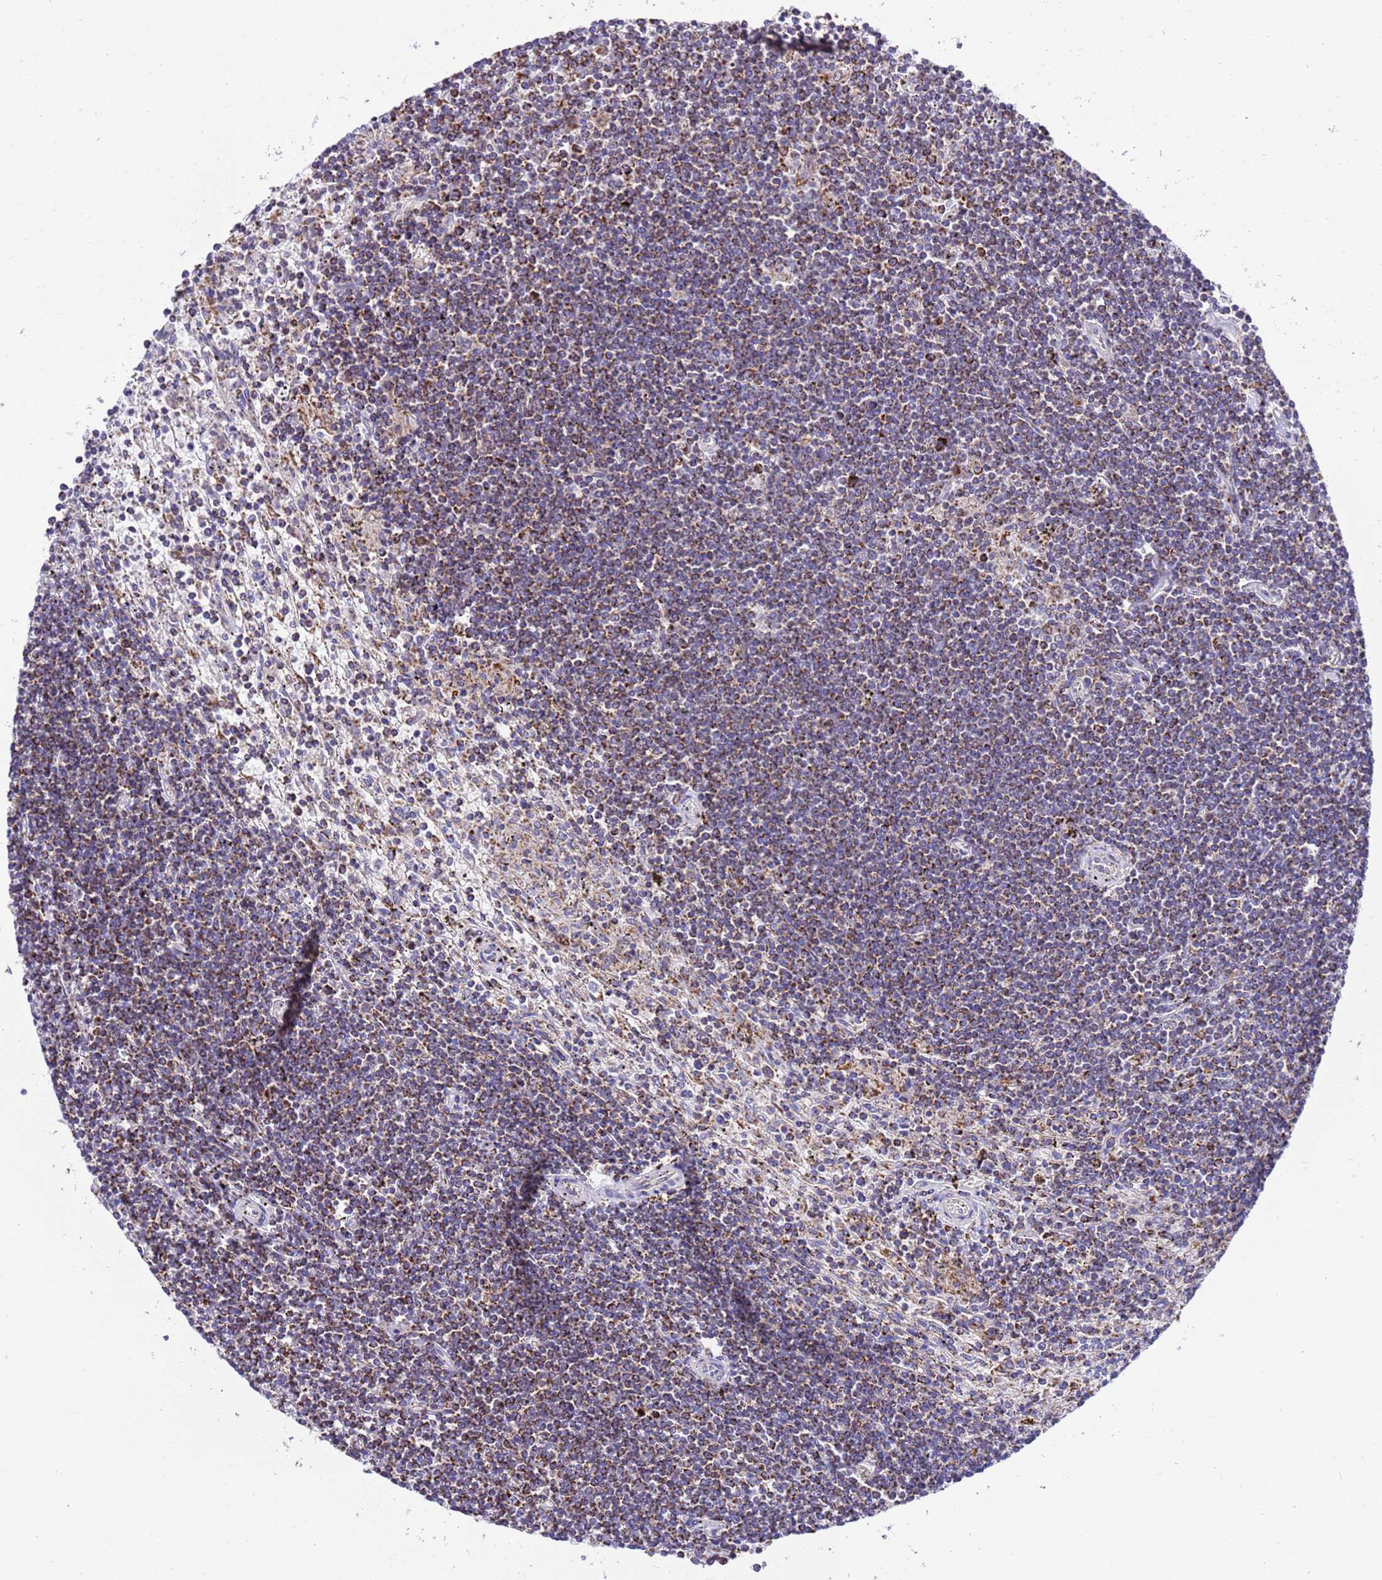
{"staining": {"intensity": "moderate", "quantity": "25%-75%", "location": "cytoplasmic/membranous"}, "tissue": "lymphoma", "cell_type": "Tumor cells", "image_type": "cancer", "snomed": [{"axis": "morphology", "description": "Malignant lymphoma, non-Hodgkin's type, Low grade"}, {"axis": "topography", "description": "Spleen"}], "caption": "Moderate cytoplasmic/membranous positivity is identified in about 25%-75% of tumor cells in lymphoma.", "gene": "RNF165", "patient": {"sex": "male", "age": 76}}